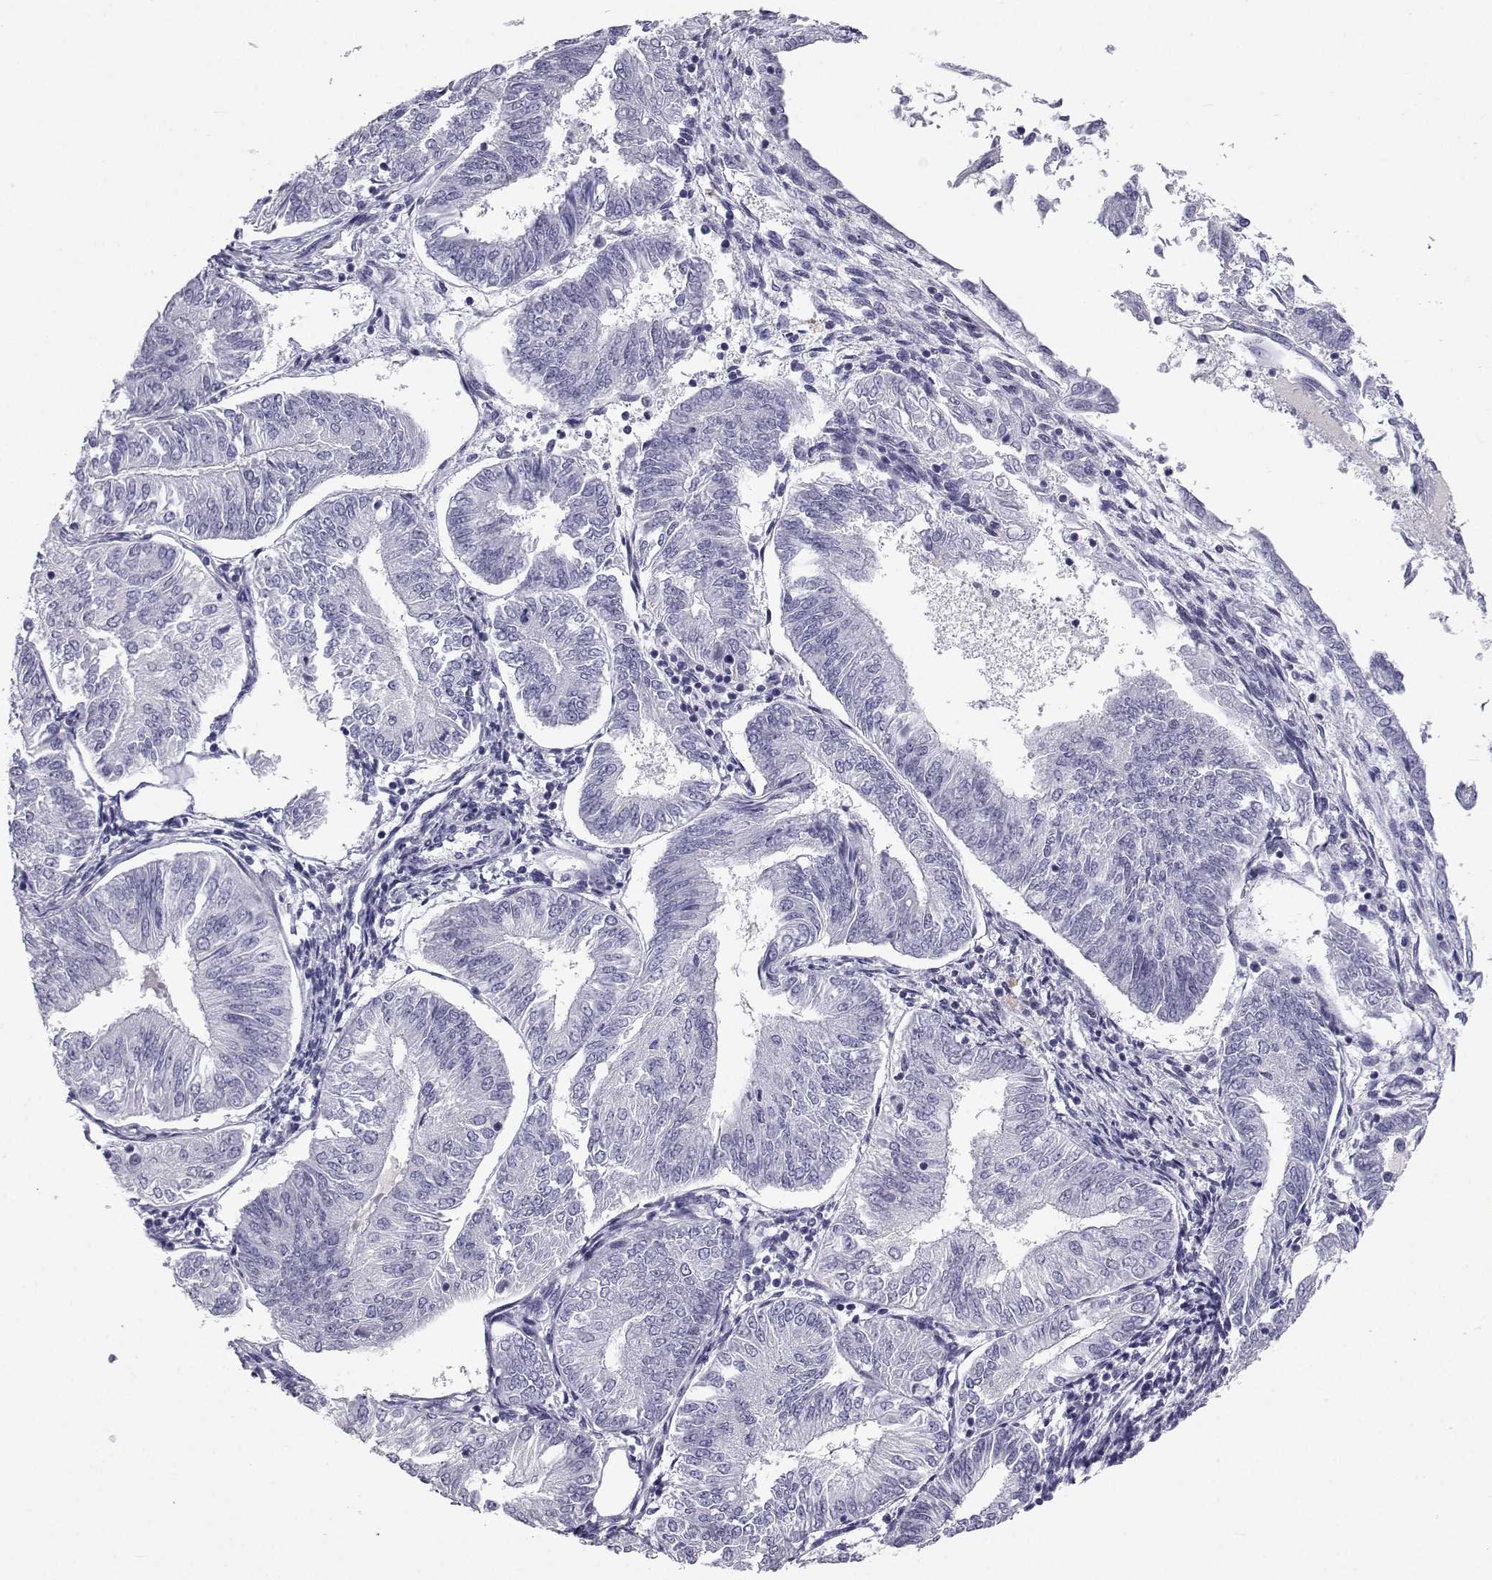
{"staining": {"intensity": "negative", "quantity": "none", "location": "none"}, "tissue": "endometrial cancer", "cell_type": "Tumor cells", "image_type": "cancer", "snomed": [{"axis": "morphology", "description": "Adenocarcinoma, NOS"}, {"axis": "topography", "description": "Endometrium"}], "caption": "Immunohistochemistry (IHC) histopathology image of neoplastic tissue: endometrial cancer (adenocarcinoma) stained with DAB (3,3'-diaminobenzidine) shows no significant protein positivity in tumor cells. (Brightfield microscopy of DAB IHC at high magnification).", "gene": "PCSK1N", "patient": {"sex": "female", "age": 58}}